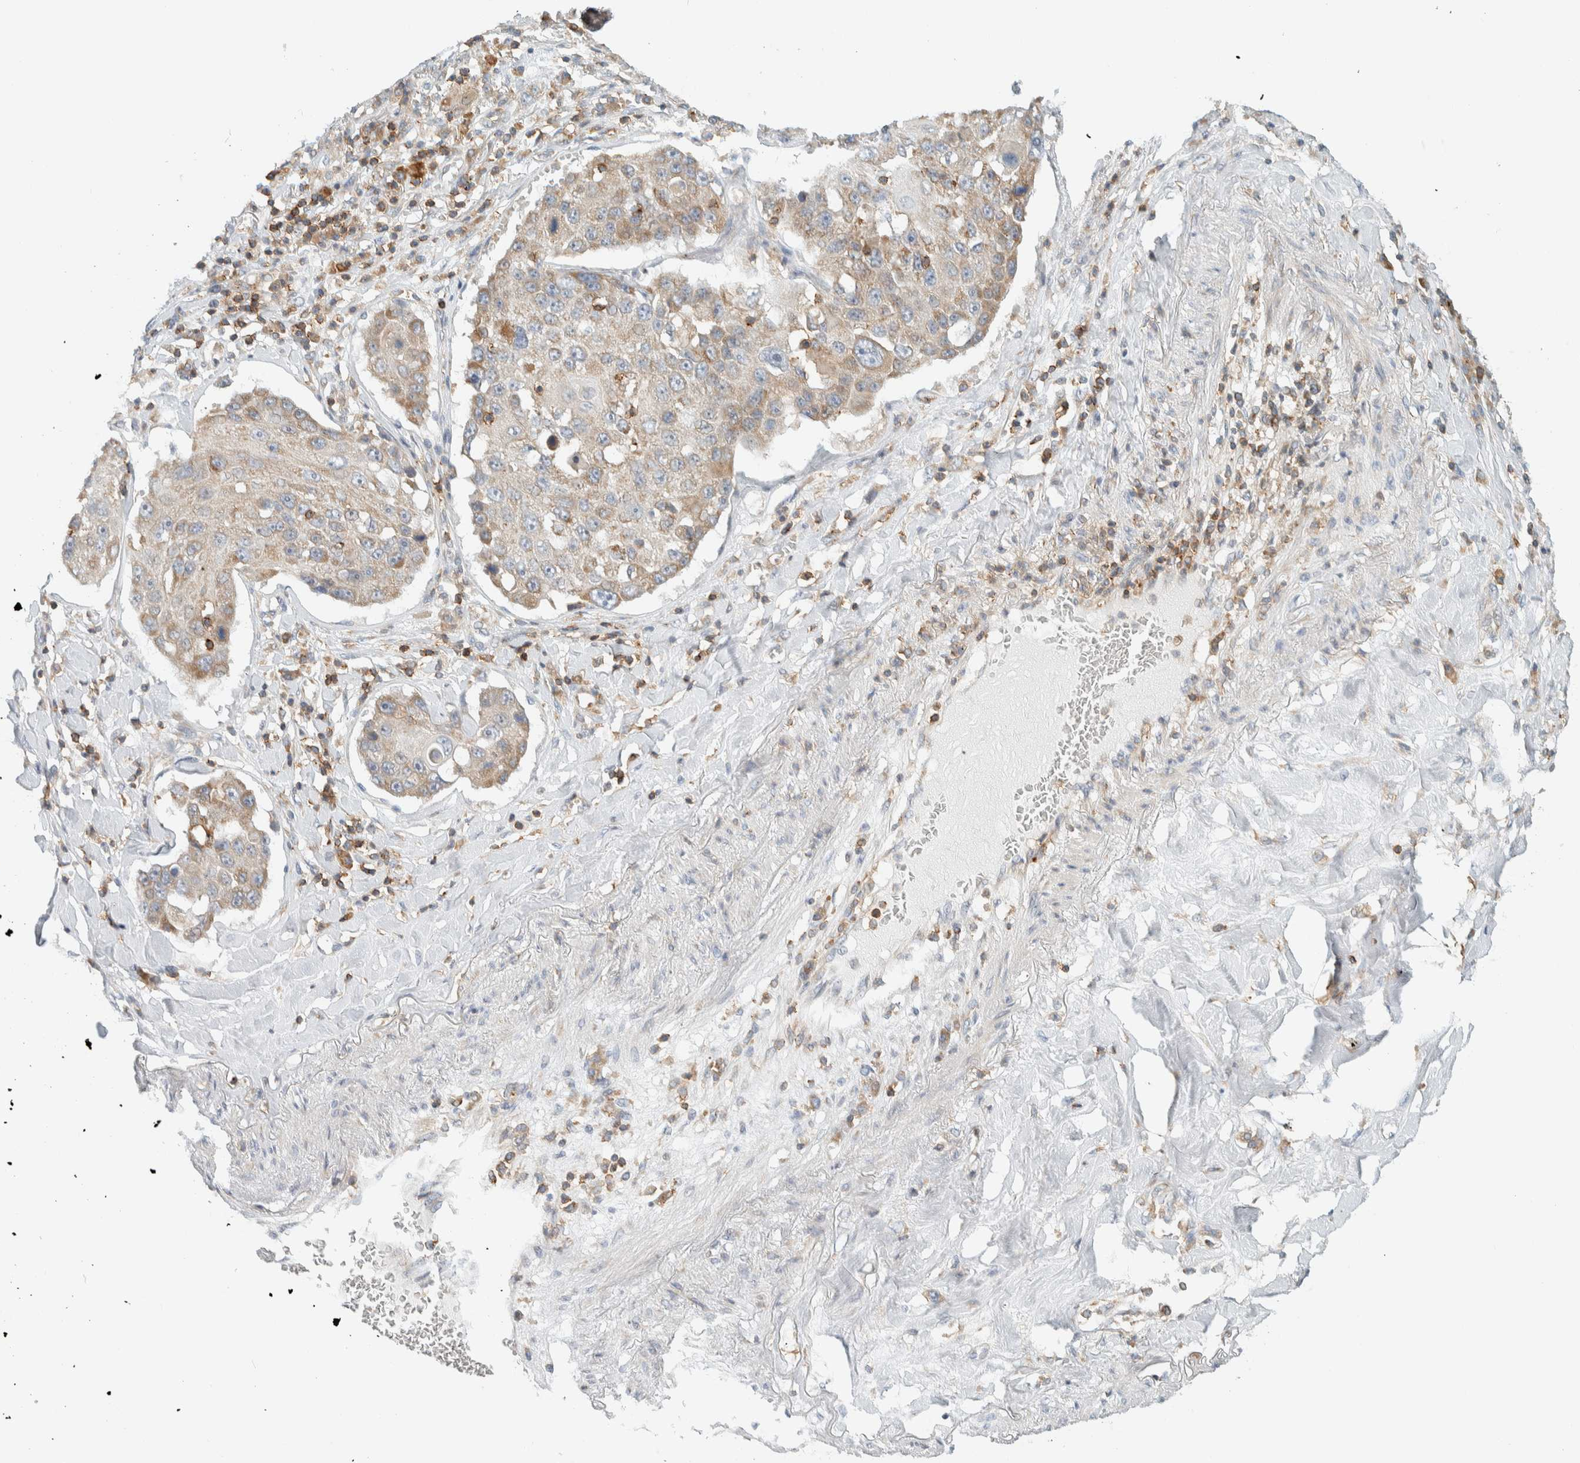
{"staining": {"intensity": "weak", "quantity": ">75%", "location": "cytoplasmic/membranous"}, "tissue": "lung cancer", "cell_type": "Tumor cells", "image_type": "cancer", "snomed": [{"axis": "morphology", "description": "Squamous cell carcinoma, NOS"}, {"axis": "topography", "description": "Lung"}], "caption": "This micrograph demonstrates lung cancer (squamous cell carcinoma) stained with immunohistochemistry (IHC) to label a protein in brown. The cytoplasmic/membranous of tumor cells show weak positivity for the protein. Nuclei are counter-stained blue.", "gene": "CCDC57", "patient": {"sex": "male", "age": 61}}